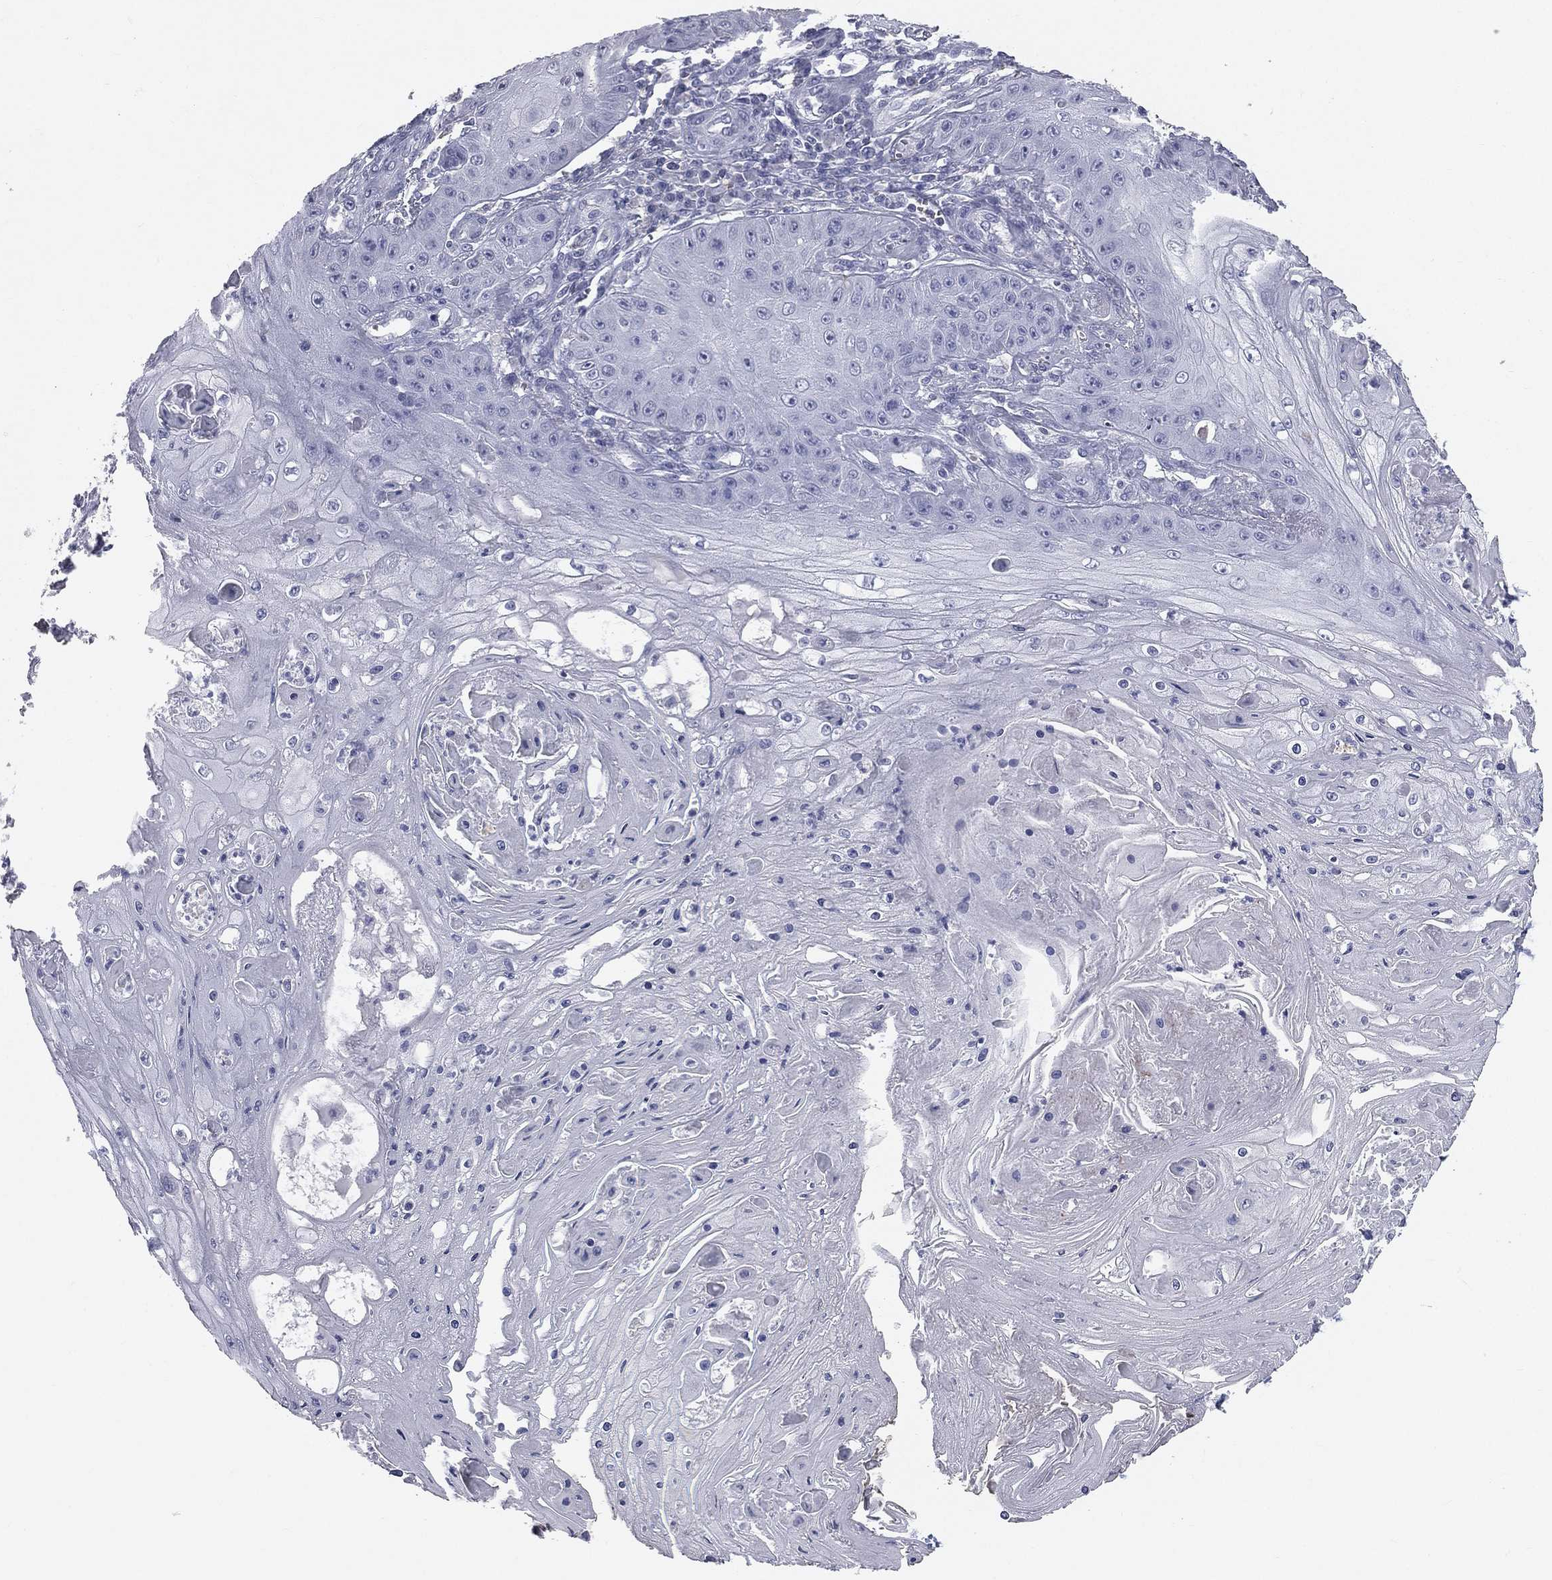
{"staining": {"intensity": "negative", "quantity": "none", "location": "none"}, "tissue": "skin cancer", "cell_type": "Tumor cells", "image_type": "cancer", "snomed": [{"axis": "morphology", "description": "Squamous cell carcinoma, NOS"}, {"axis": "topography", "description": "Skin"}], "caption": "Histopathology image shows no significant protein expression in tumor cells of skin squamous cell carcinoma.", "gene": "ESX1", "patient": {"sex": "male", "age": 70}}